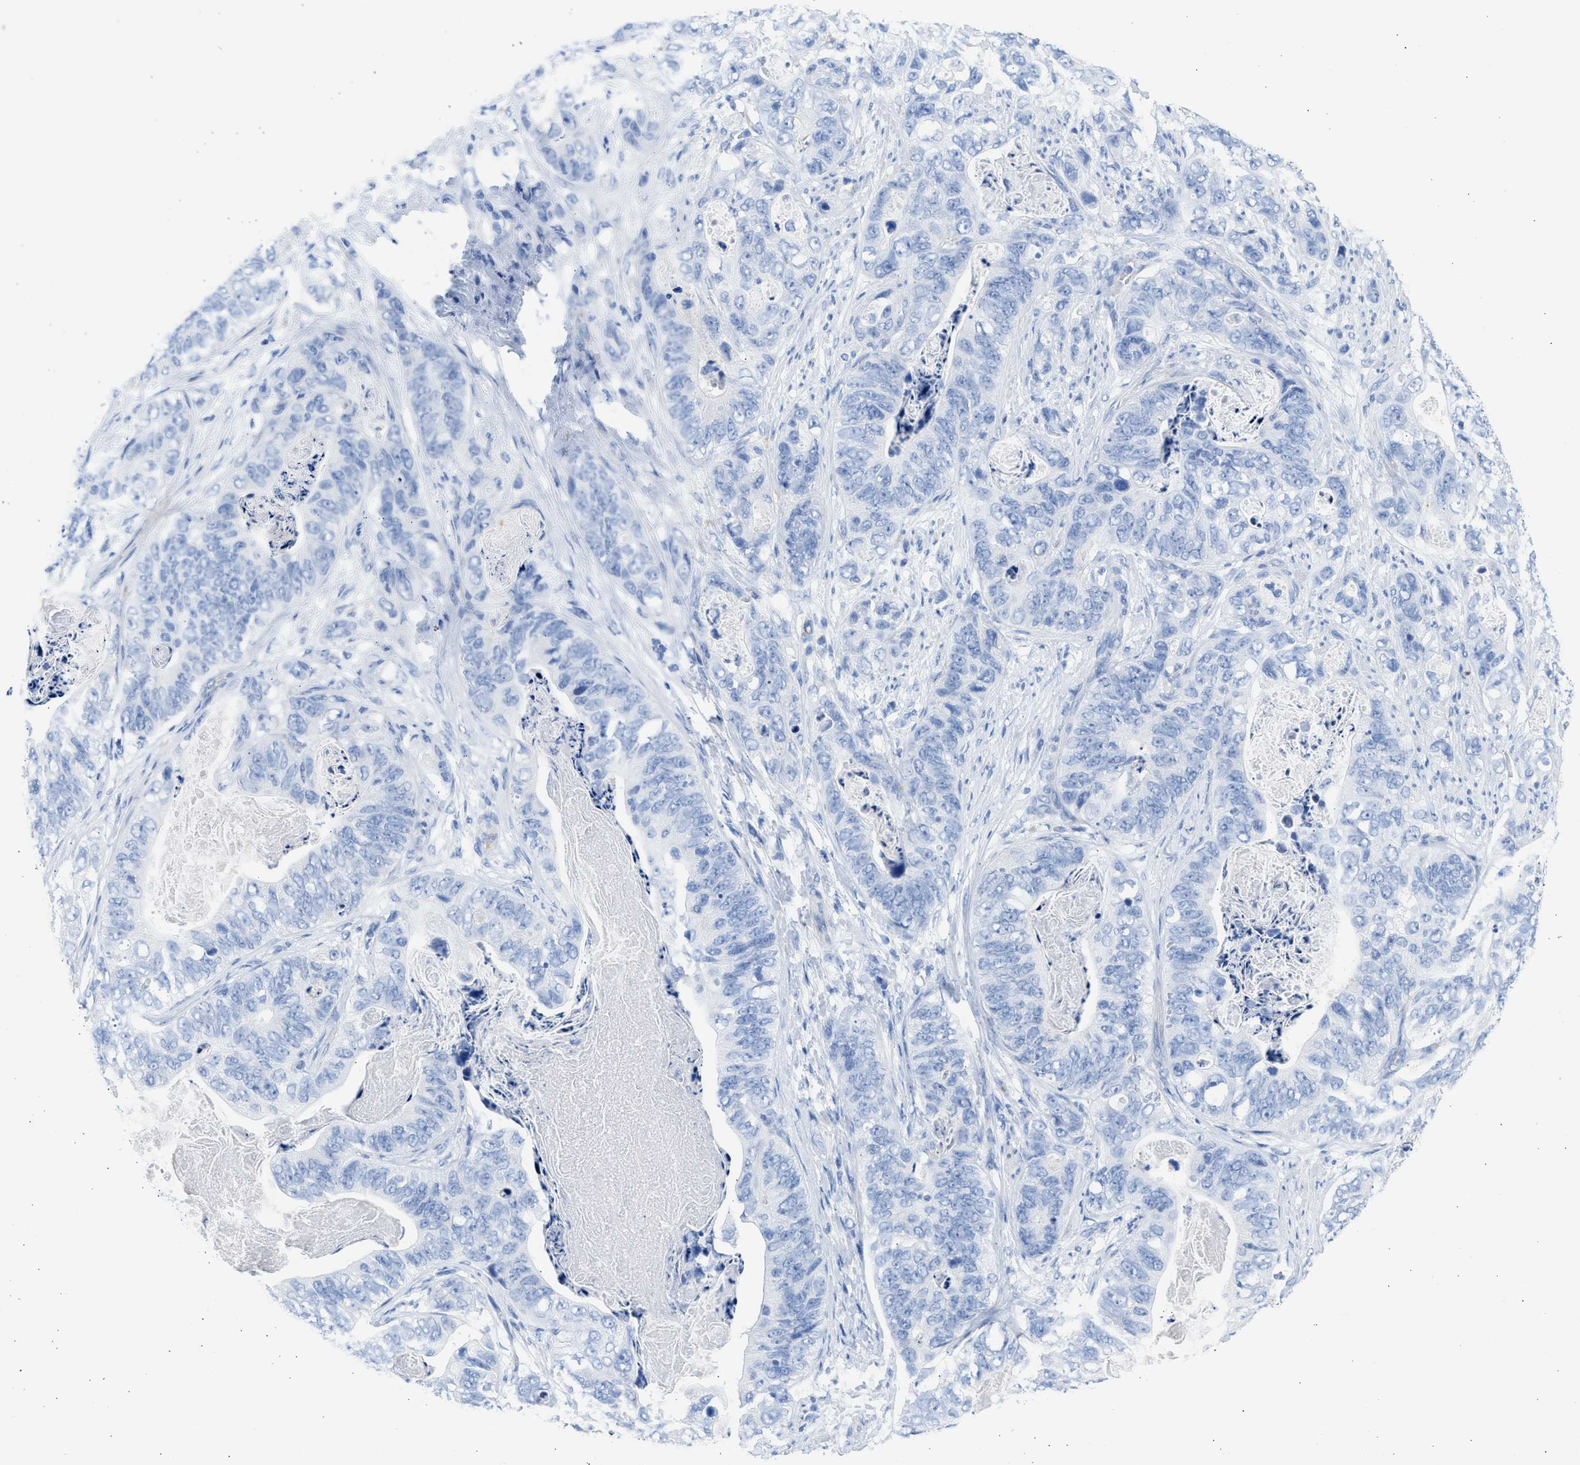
{"staining": {"intensity": "negative", "quantity": "none", "location": "none"}, "tissue": "stomach cancer", "cell_type": "Tumor cells", "image_type": "cancer", "snomed": [{"axis": "morphology", "description": "Adenocarcinoma, NOS"}, {"axis": "topography", "description": "Stomach"}], "caption": "A micrograph of human adenocarcinoma (stomach) is negative for staining in tumor cells.", "gene": "SPATA3", "patient": {"sex": "female", "age": 89}}